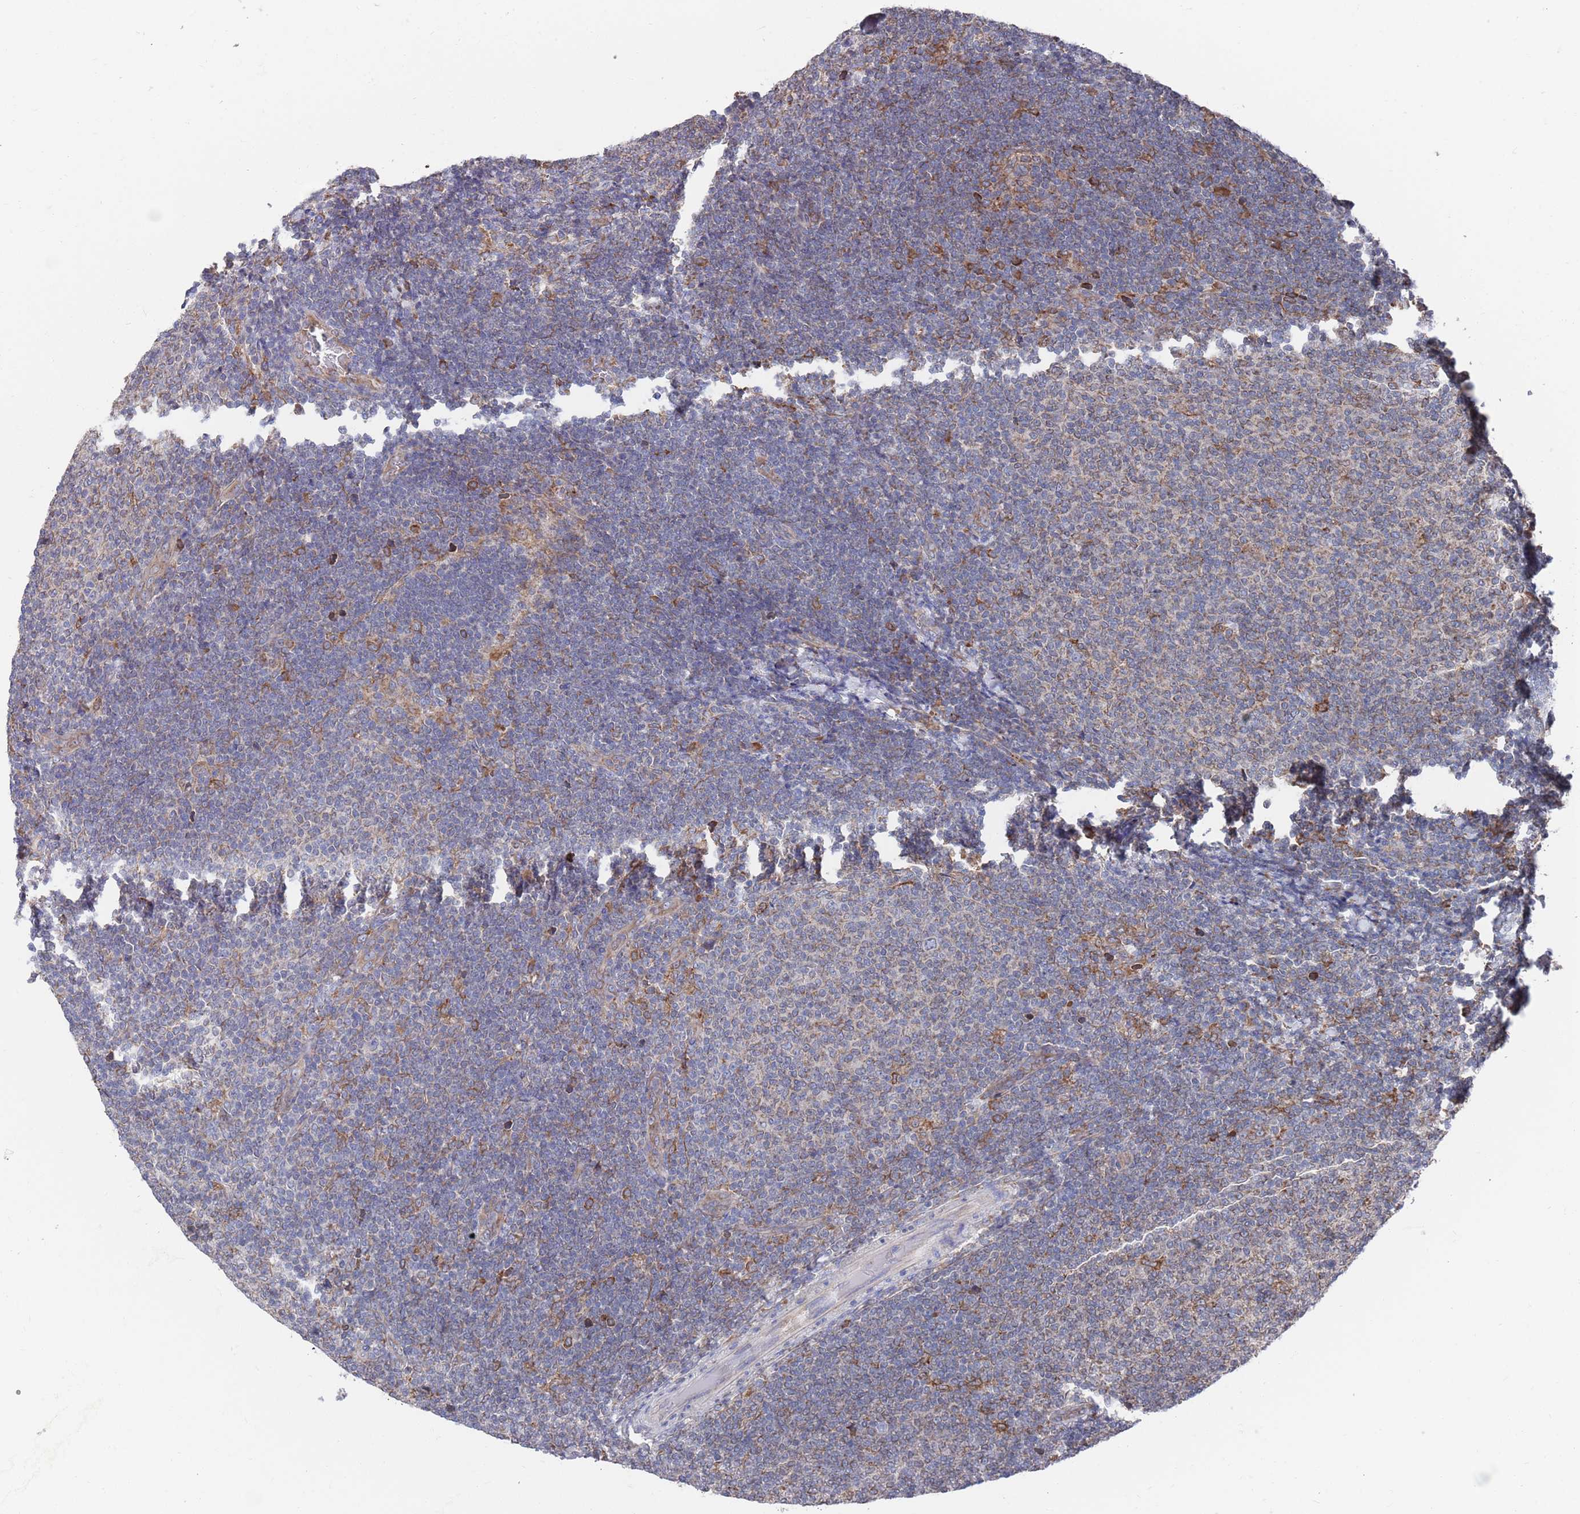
{"staining": {"intensity": "negative", "quantity": "none", "location": "none"}, "tissue": "lymphoma", "cell_type": "Tumor cells", "image_type": "cancer", "snomed": [{"axis": "morphology", "description": "Malignant lymphoma, non-Hodgkin's type, Low grade"}, {"axis": "topography", "description": "Lymph node"}], "caption": "Tumor cells are negative for protein expression in human lymphoma.", "gene": "GID8", "patient": {"sex": "male", "age": 66}}